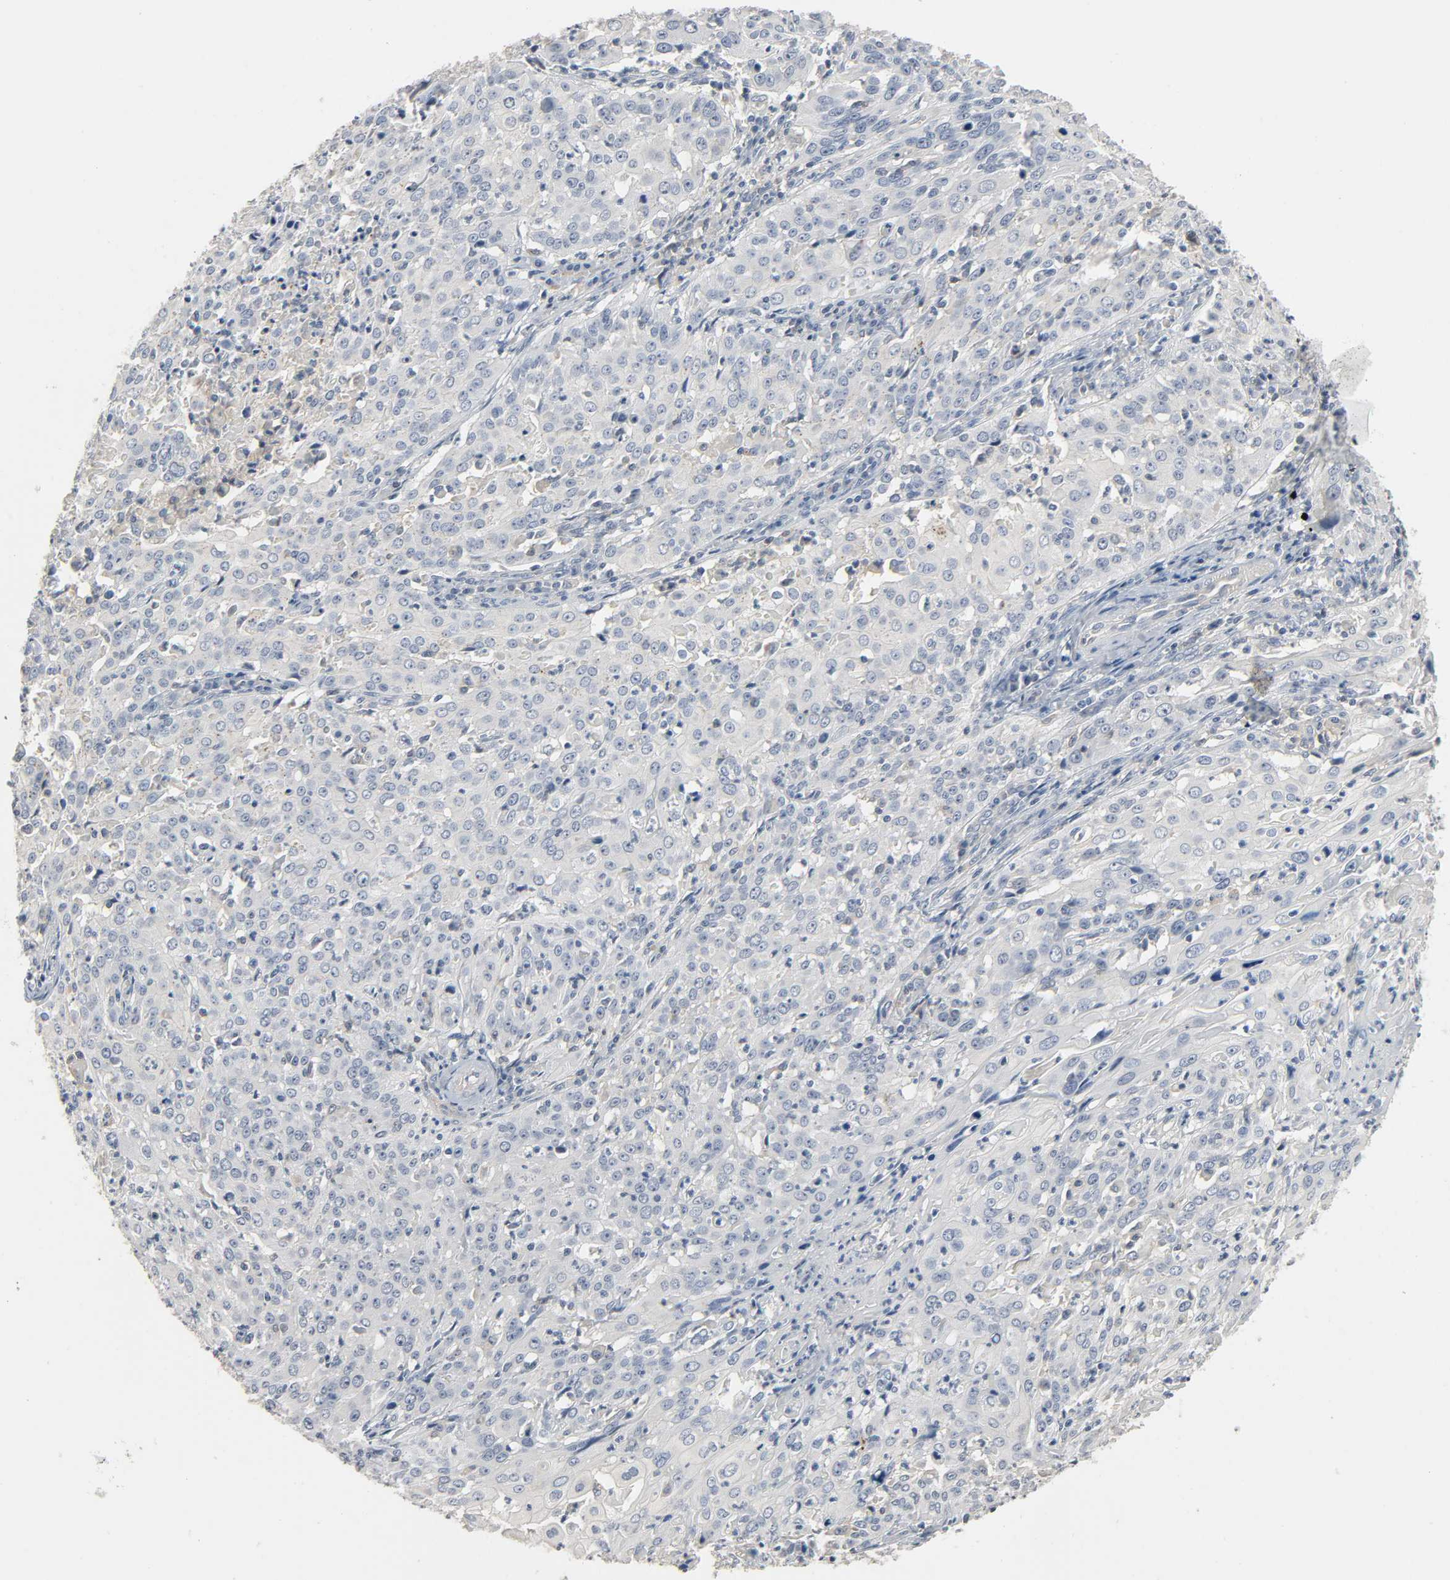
{"staining": {"intensity": "negative", "quantity": "none", "location": "none"}, "tissue": "cervical cancer", "cell_type": "Tumor cells", "image_type": "cancer", "snomed": [{"axis": "morphology", "description": "Squamous cell carcinoma, NOS"}, {"axis": "topography", "description": "Cervix"}], "caption": "Immunohistochemical staining of cervical cancer (squamous cell carcinoma) displays no significant expression in tumor cells. (DAB (3,3'-diaminobenzidine) immunohistochemistry (IHC), high magnification).", "gene": "CD4", "patient": {"sex": "female", "age": 39}}